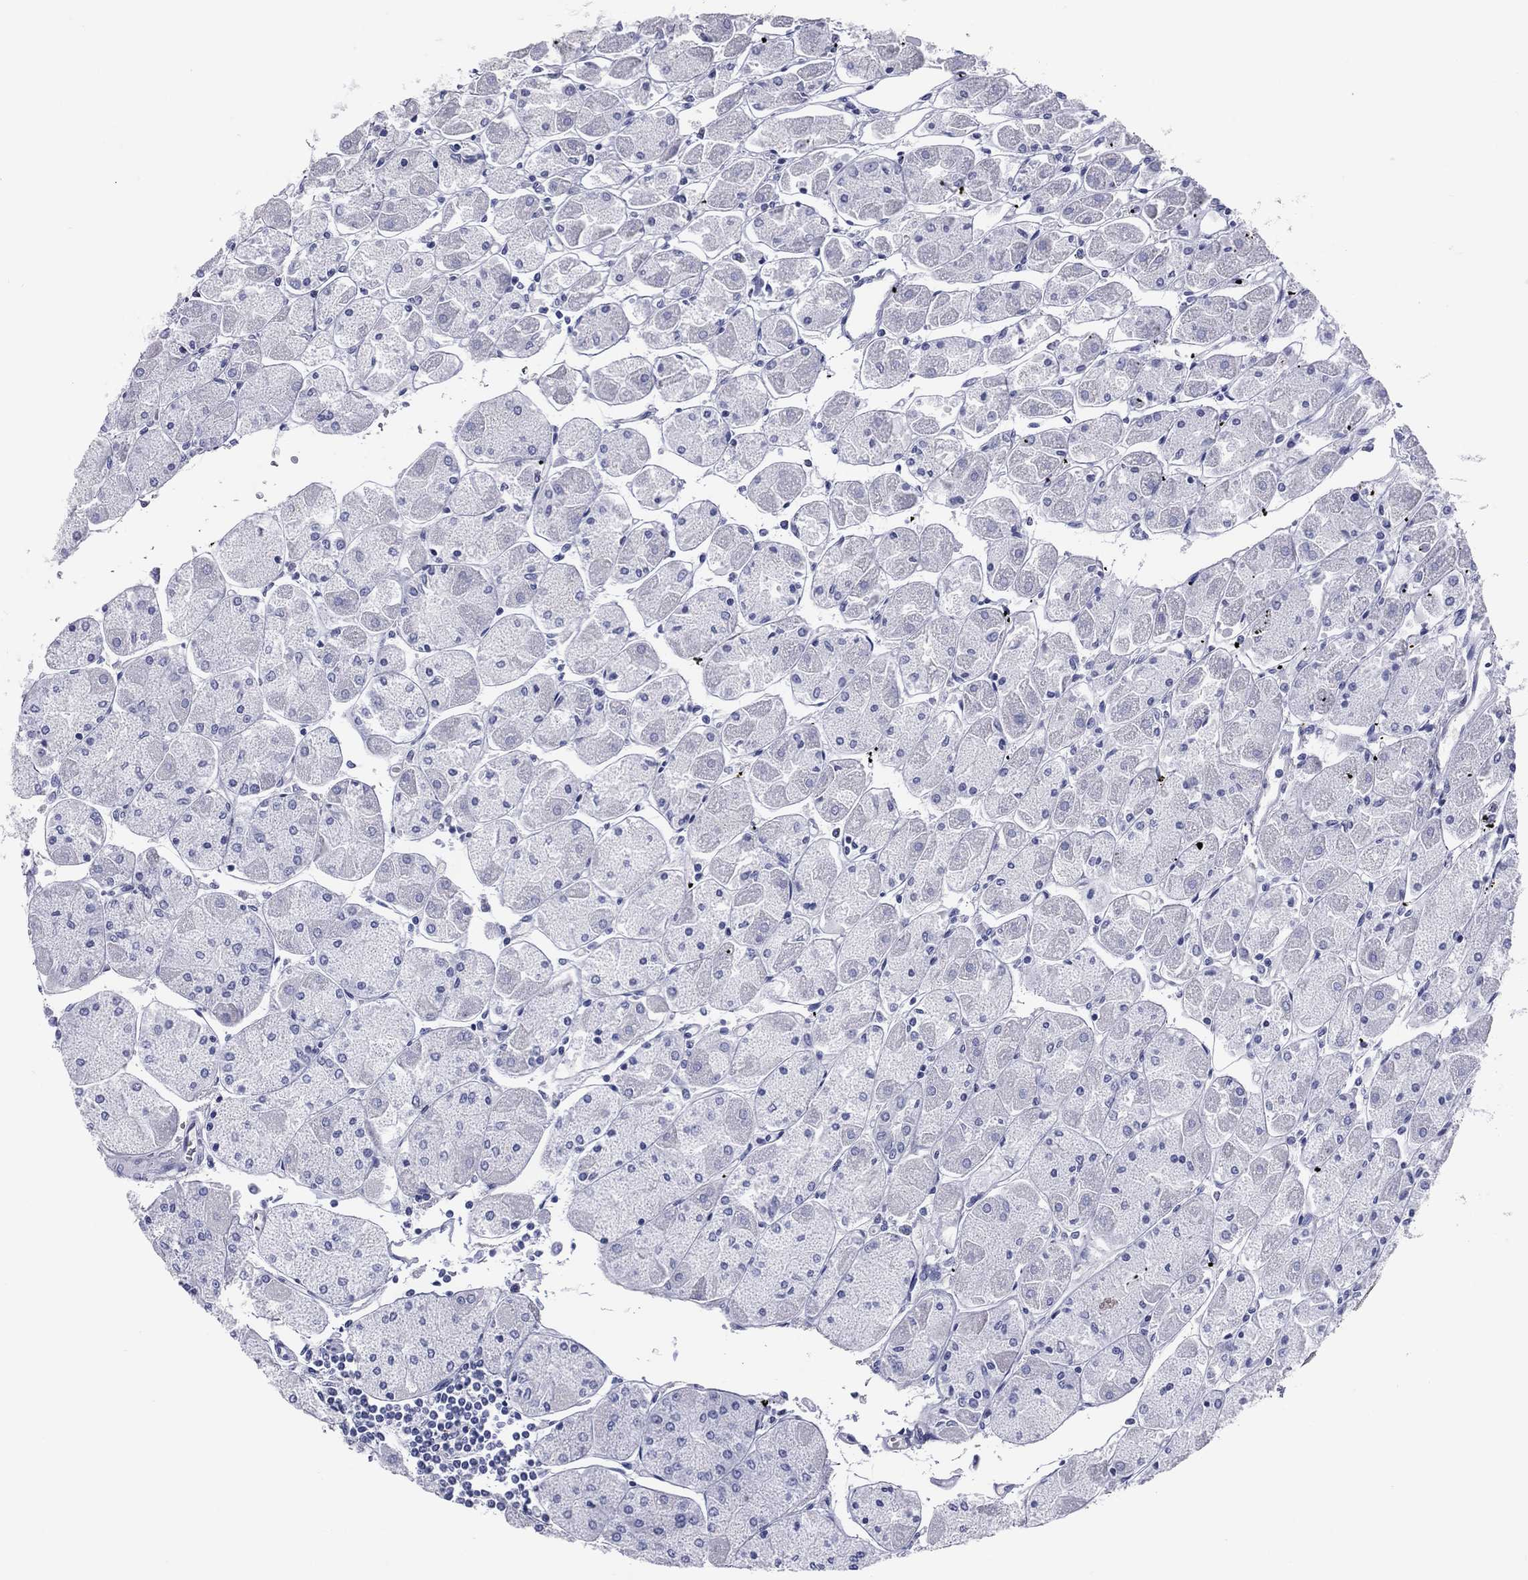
{"staining": {"intensity": "negative", "quantity": "none", "location": "none"}, "tissue": "stomach", "cell_type": "Glandular cells", "image_type": "normal", "snomed": [{"axis": "morphology", "description": "Normal tissue, NOS"}, {"axis": "topography", "description": "Stomach"}], "caption": "This is an IHC image of unremarkable human stomach. There is no staining in glandular cells.", "gene": "MLN", "patient": {"sex": "male", "age": 70}}